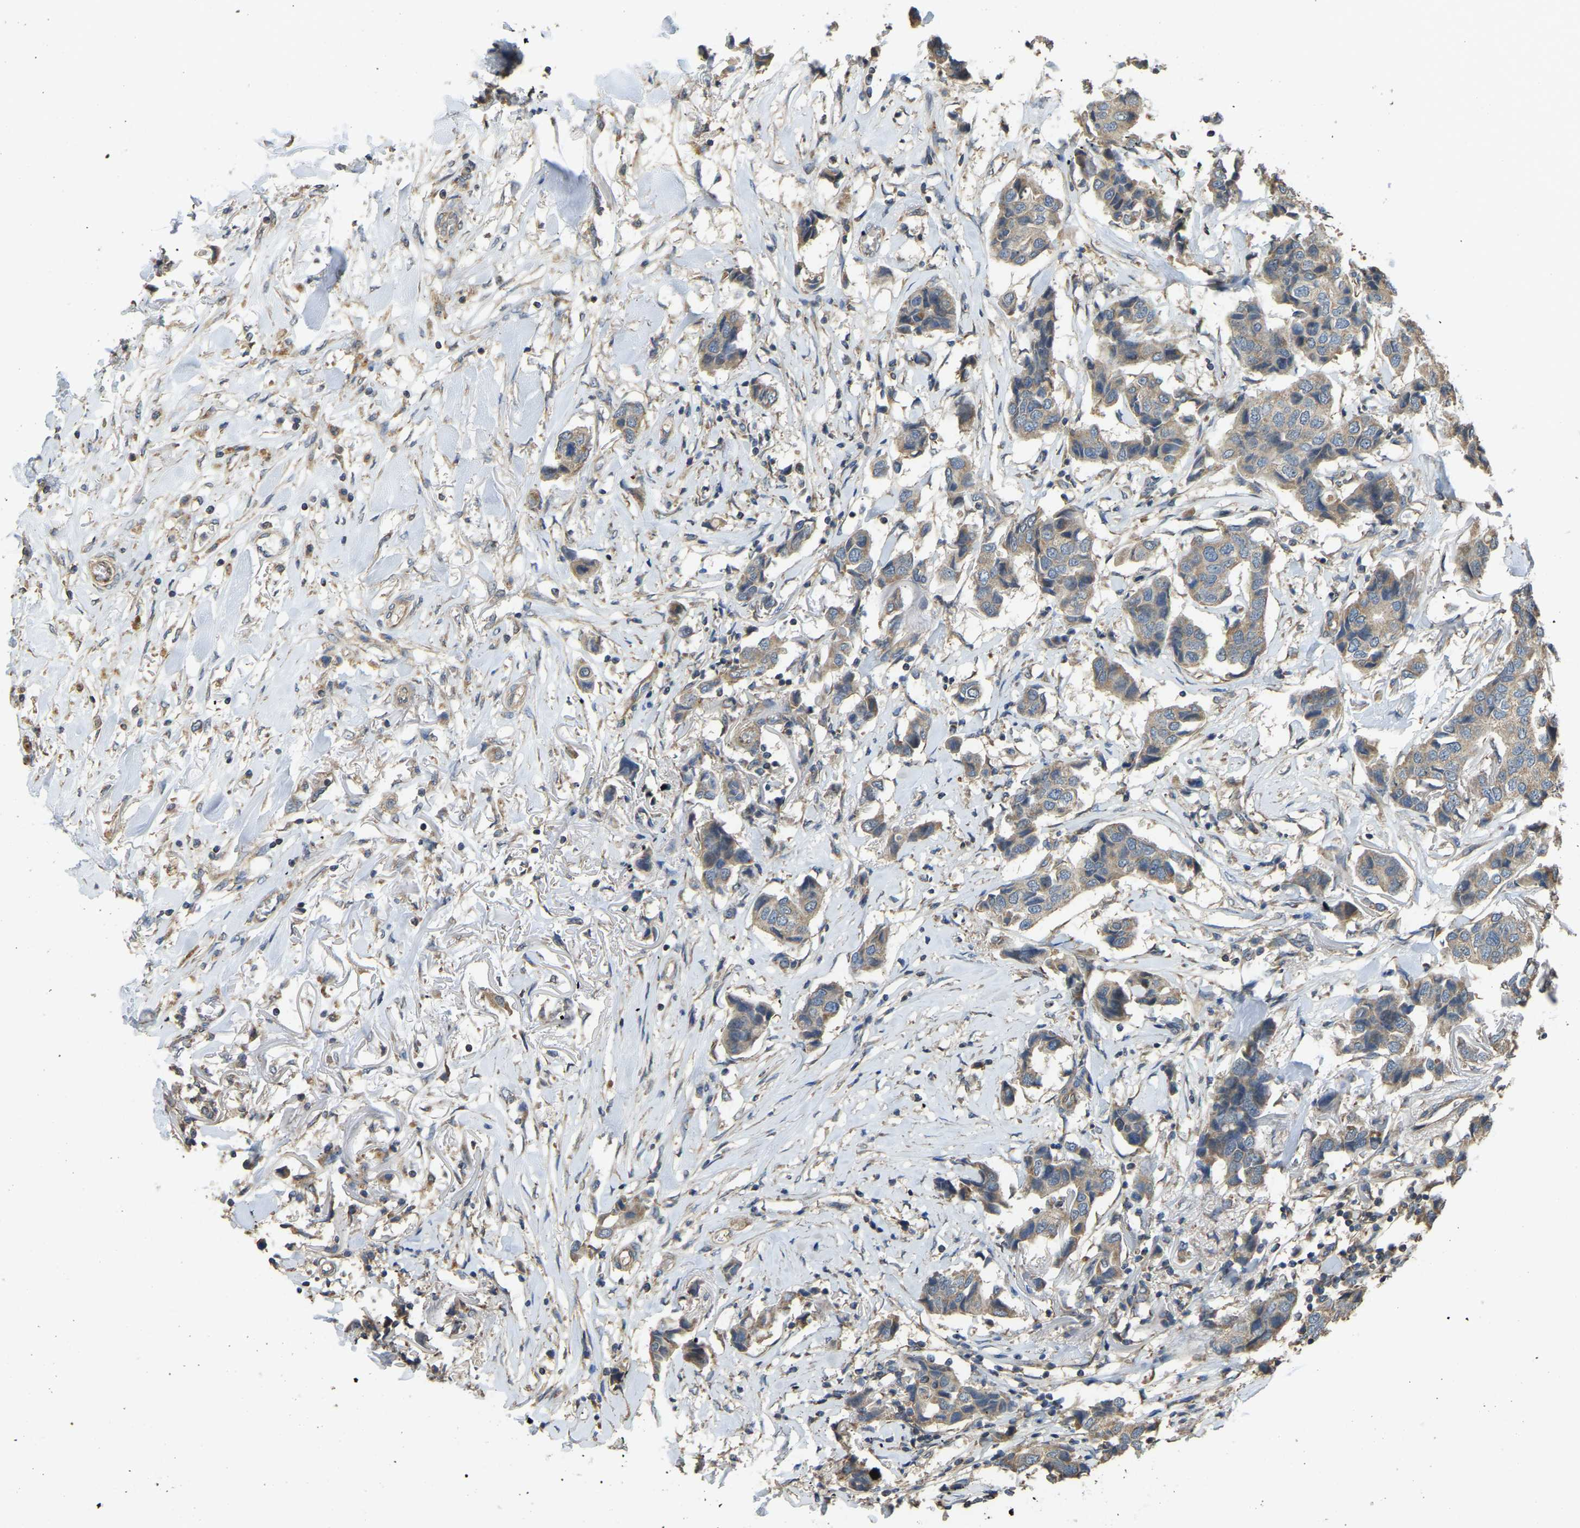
{"staining": {"intensity": "weak", "quantity": ">75%", "location": "cytoplasmic/membranous"}, "tissue": "breast cancer", "cell_type": "Tumor cells", "image_type": "cancer", "snomed": [{"axis": "morphology", "description": "Duct carcinoma"}, {"axis": "topography", "description": "Breast"}], "caption": "Immunohistochemistry (DAB) staining of breast invasive ductal carcinoma displays weak cytoplasmic/membranous protein staining in about >75% of tumor cells. (Brightfield microscopy of DAB IHC at high magnification).", "gene": "GNG2", "patient": {"sex": "female", "age": 80}}